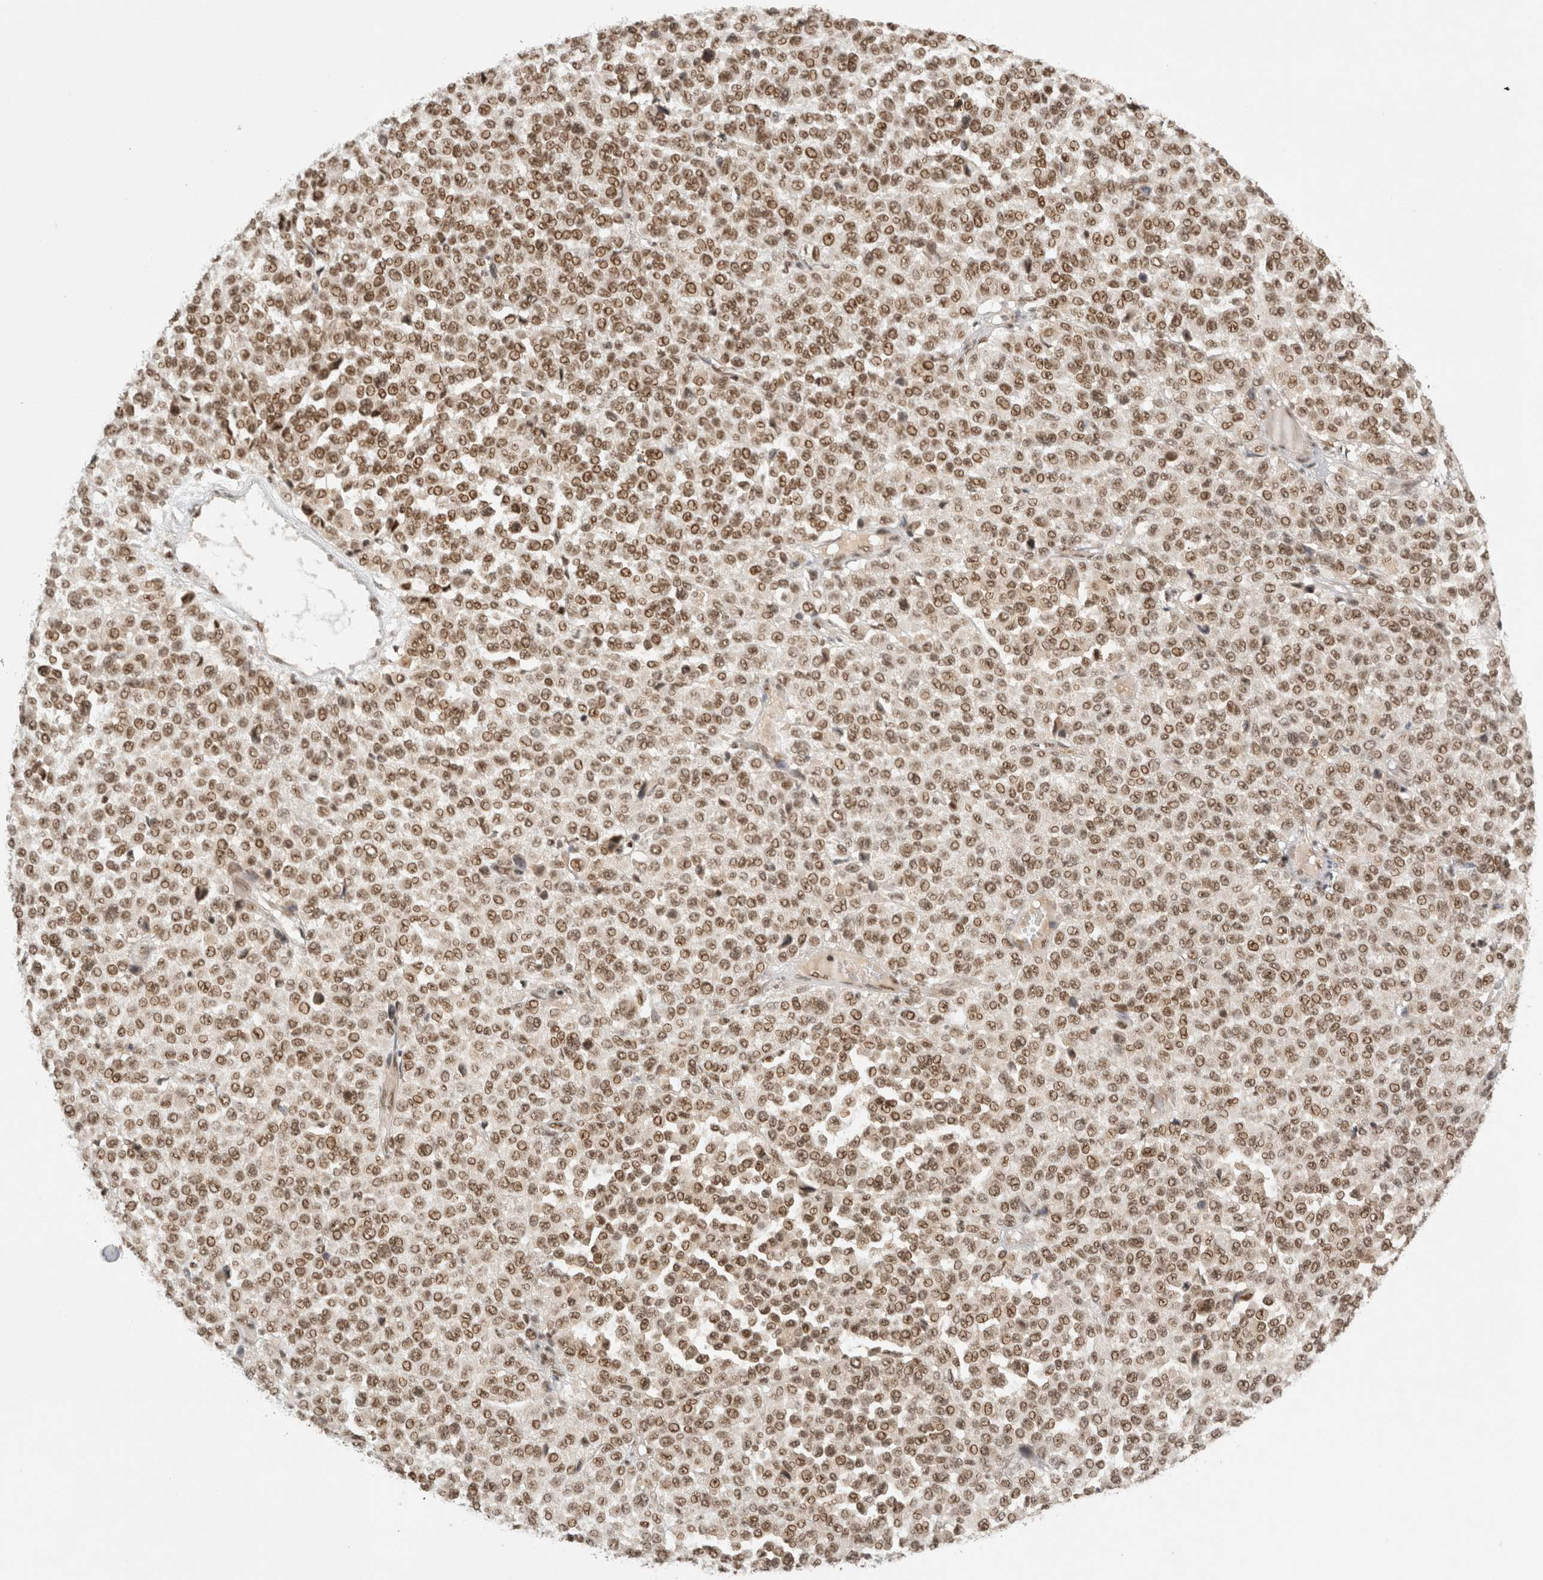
{"staining": {"intensity": "moderate", "quantity": ">75%", "location": "nuclear"}, "tissue": "melanoma", "cell_type": "Tumor cells", "image_type": "cancer", "snomed": [{"axis": "morphology", "description": "Malignant melanoma, Metastatic site"}, {"axis": "topography", "description": "Pancreas"}], "caption": "Protein expression analysis of human malignant melanoma (metastatic site) reveals moderate nuclear expression in about >75% of tumor cells. Using DAB (3,3'-diaminobenzidine) (brown) and hematoxylin (blue) stains, captured at high magnification using brightfield microscopy.", "gene": "EBNA1BP2", "patient": {"sex": "female", "age": 30}}